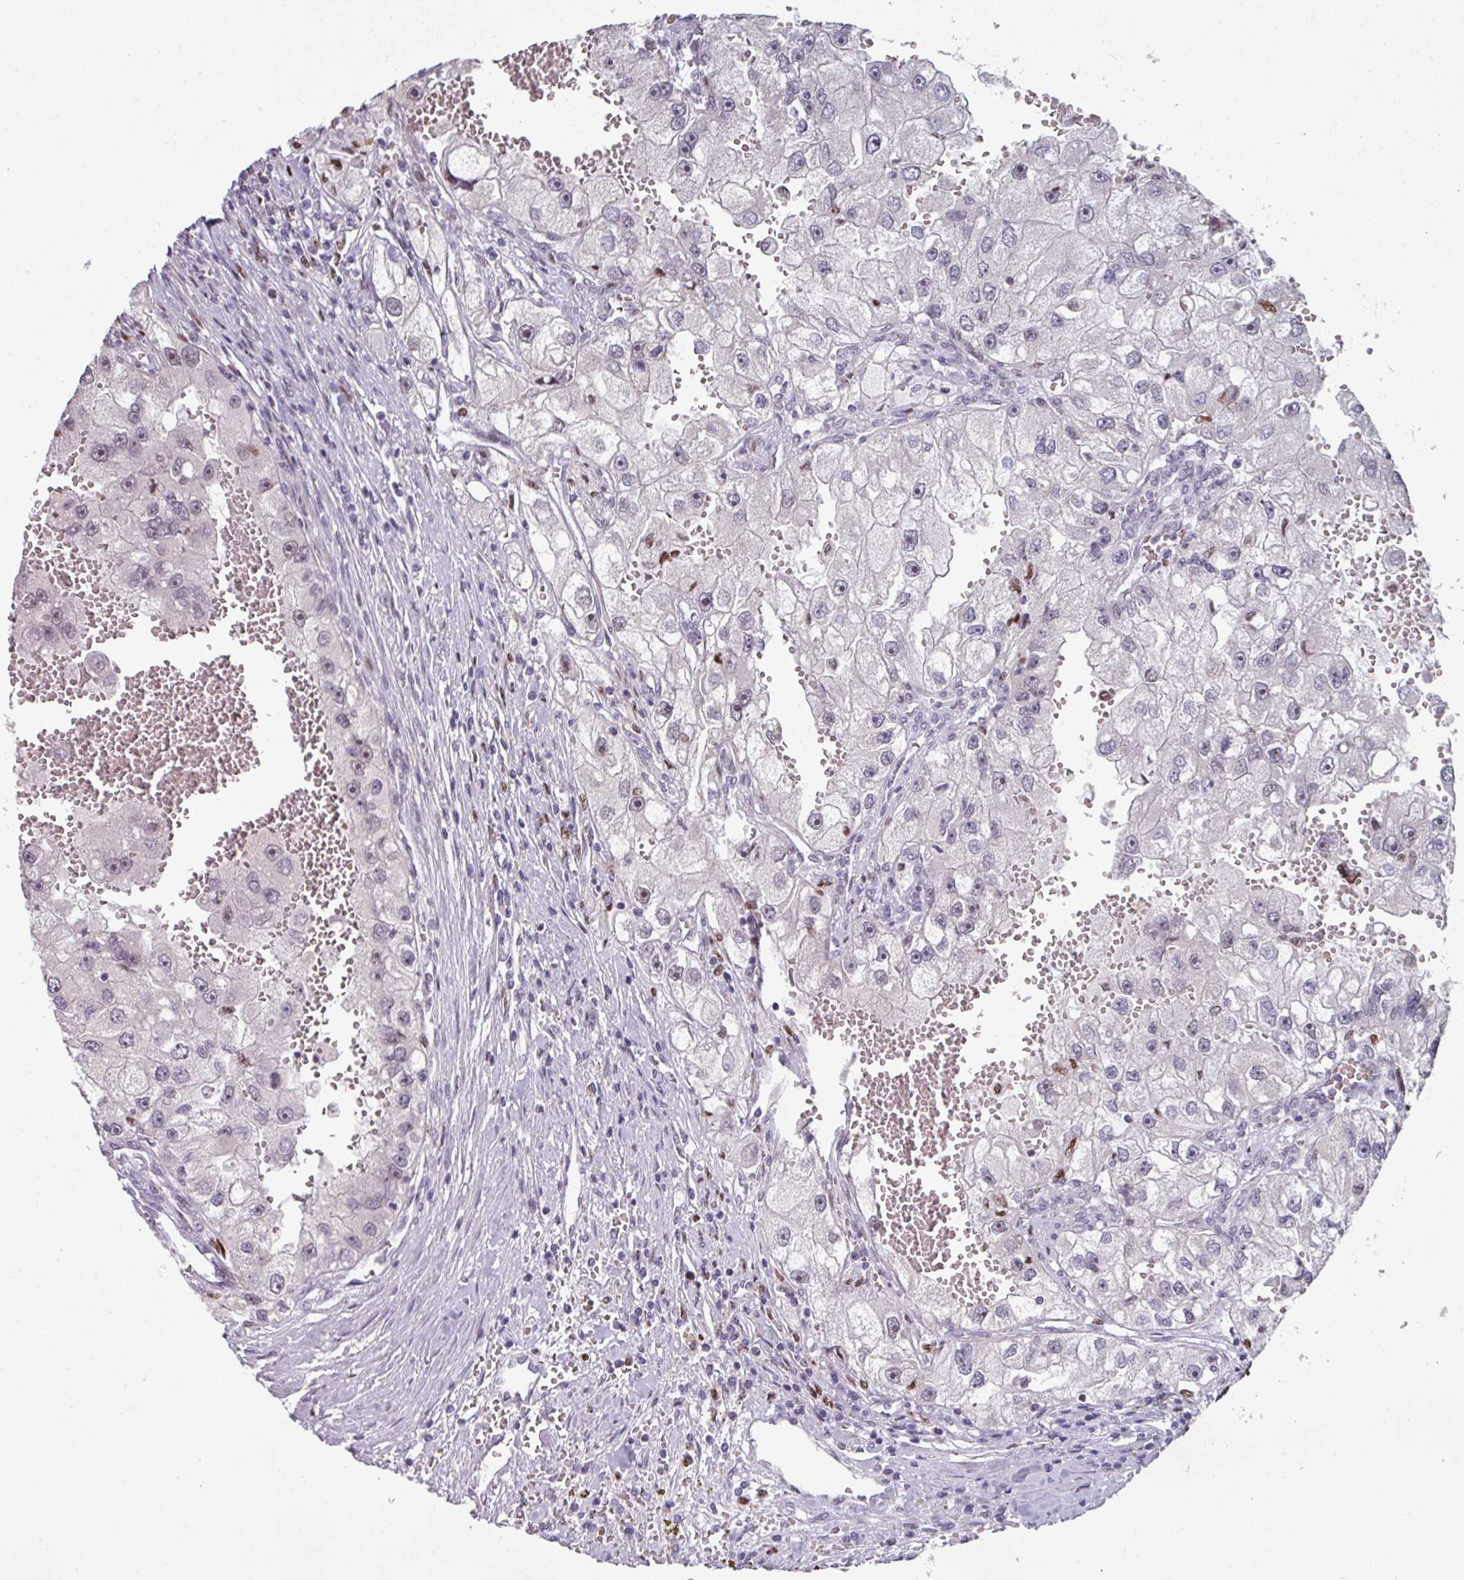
{"staining": {"intensity": "moderate", "quantity": "<25%", "location": "nuclear"}, "tissue": "renal cancer", "cell_type": "Tumor cells", "image_type": "cancer", "snomed": [{"axis": "morphology", "description": "Adenocarcinoma, NOS"}, {"axis": "topography", "description": "Kidney"}], "caption": "Renal cancer tissue exhibits moderate nuclear staining in approximately <25% of tumor cells", "gene": "RAD50", "patient": {"sex": "male", "age": 63}}